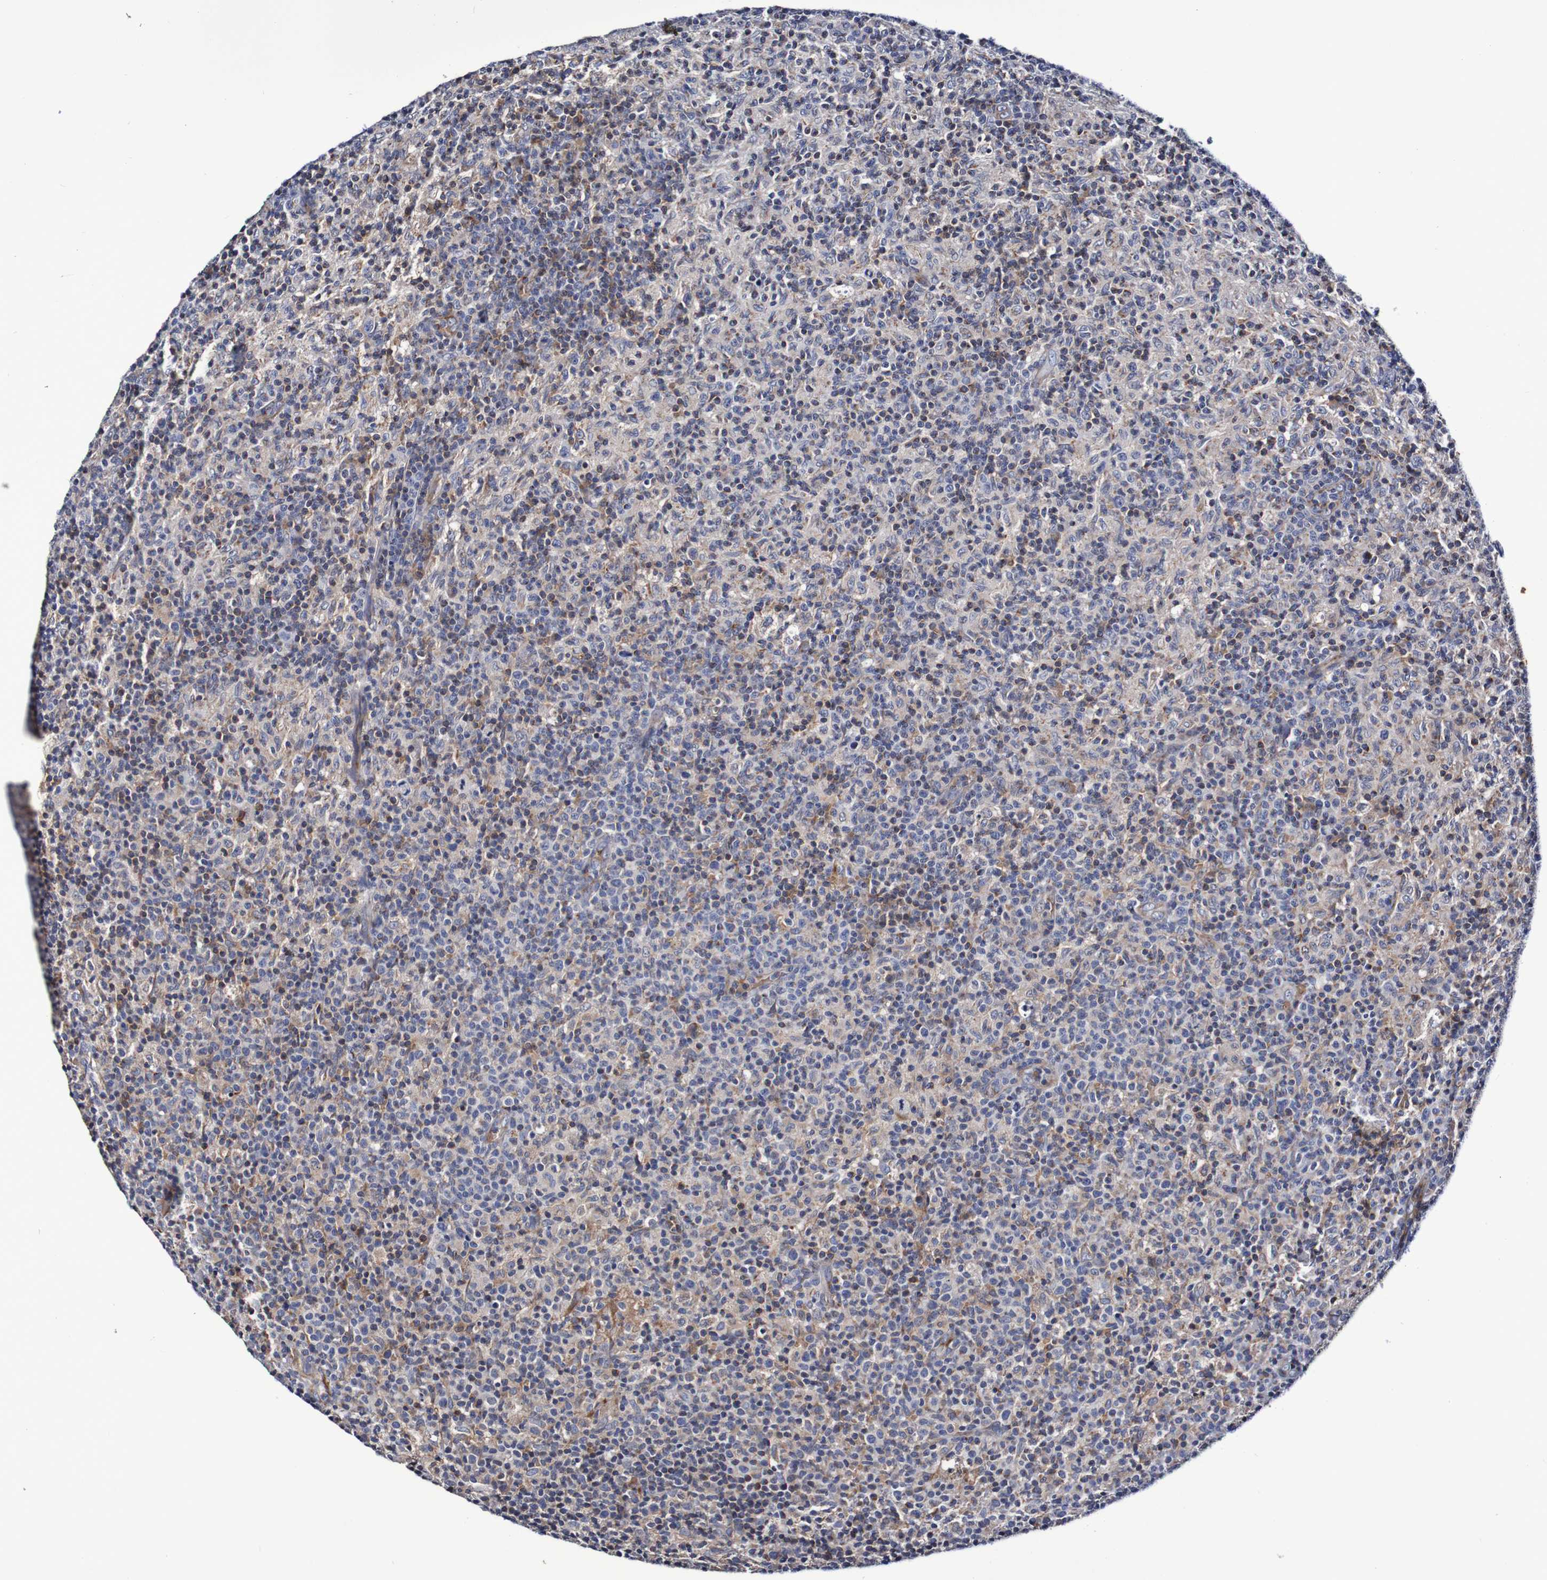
{"staining": {"intensity": "moderate", "quantity": "<25%", "location": "cytoplasmic/membranous"}, "tissue": "lymph node", "cell_type": "Germinal center cells", "image_type": "normal", "snomed": [{"axis": "morphology", "description": "Normal tissue, NOS"}, {"axis": "morphology", "description": "Inflammation, NOS"}, {"axis": "topography", "description": "Lymph node"}], "caption": "Protein expression analysis of unremarkable lymph node reveals moderate cytoplasmic/membranous expression in approximately <25% of germinal center cells. The protein of interest is shown in brown color, while the nuclei are stained blue.", "gene": "WNT4", "patient": {"sex": "male", "age": 55}}